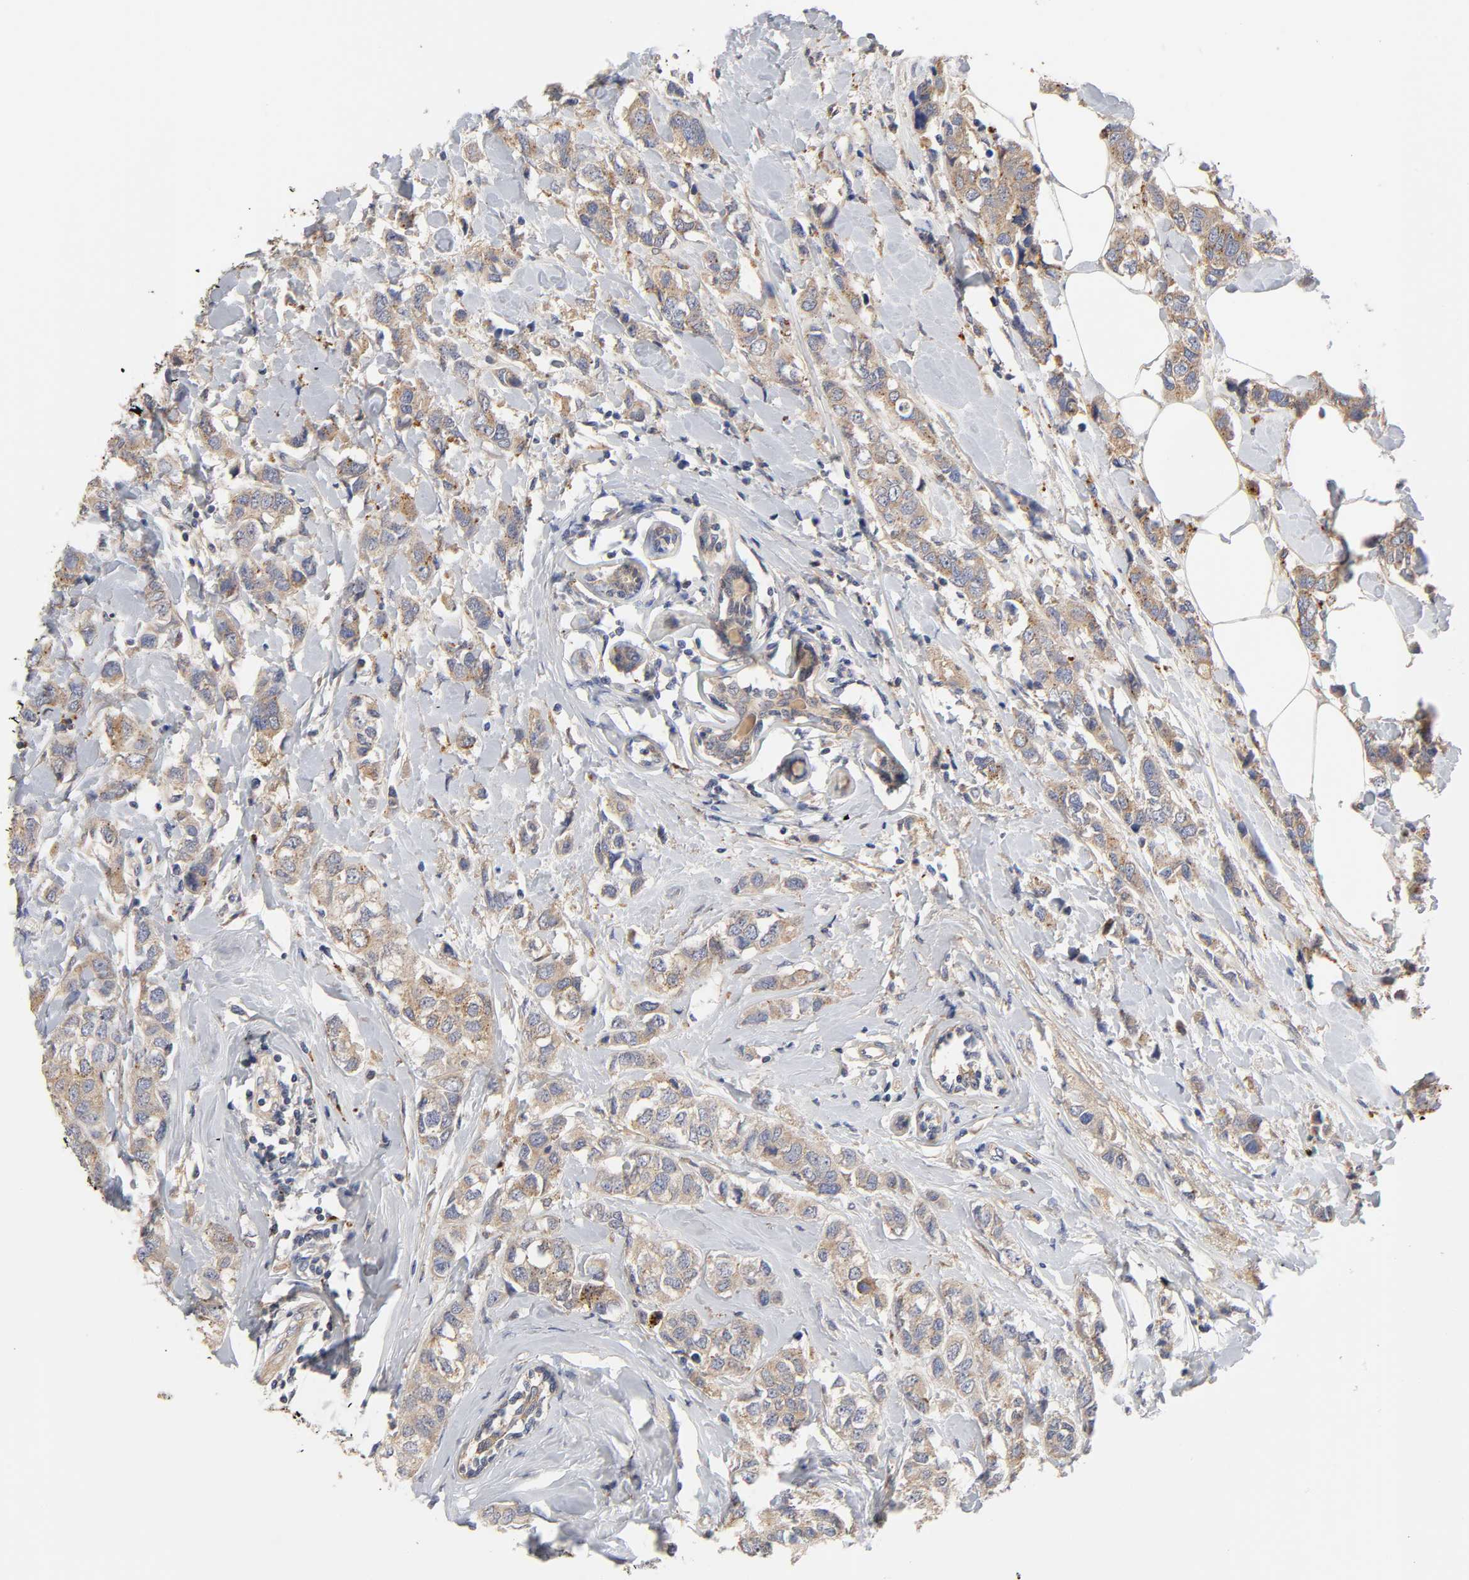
{"staining": {"intensity": "moderate", "quantity": ">75%", "location": "cytoplasmic/membranous"}, "tissue": "breast cancer", "cell_type": "Tumor cells", "image_type": "cancer", "snomed": [{"axis": "morphology", "description": "Duct carcinoma"}, {"axis": "topography", "description": "Breast"}], "caption": "A medium amount of moderate cytoplasmic/membranous staining is appreciated in approximately >75% of tumor cells in breast cancer (infiltrating ductal carcinoma) tissue.", "gene": "C17orf75", "patient": {"sex": "female", "age": 50}}